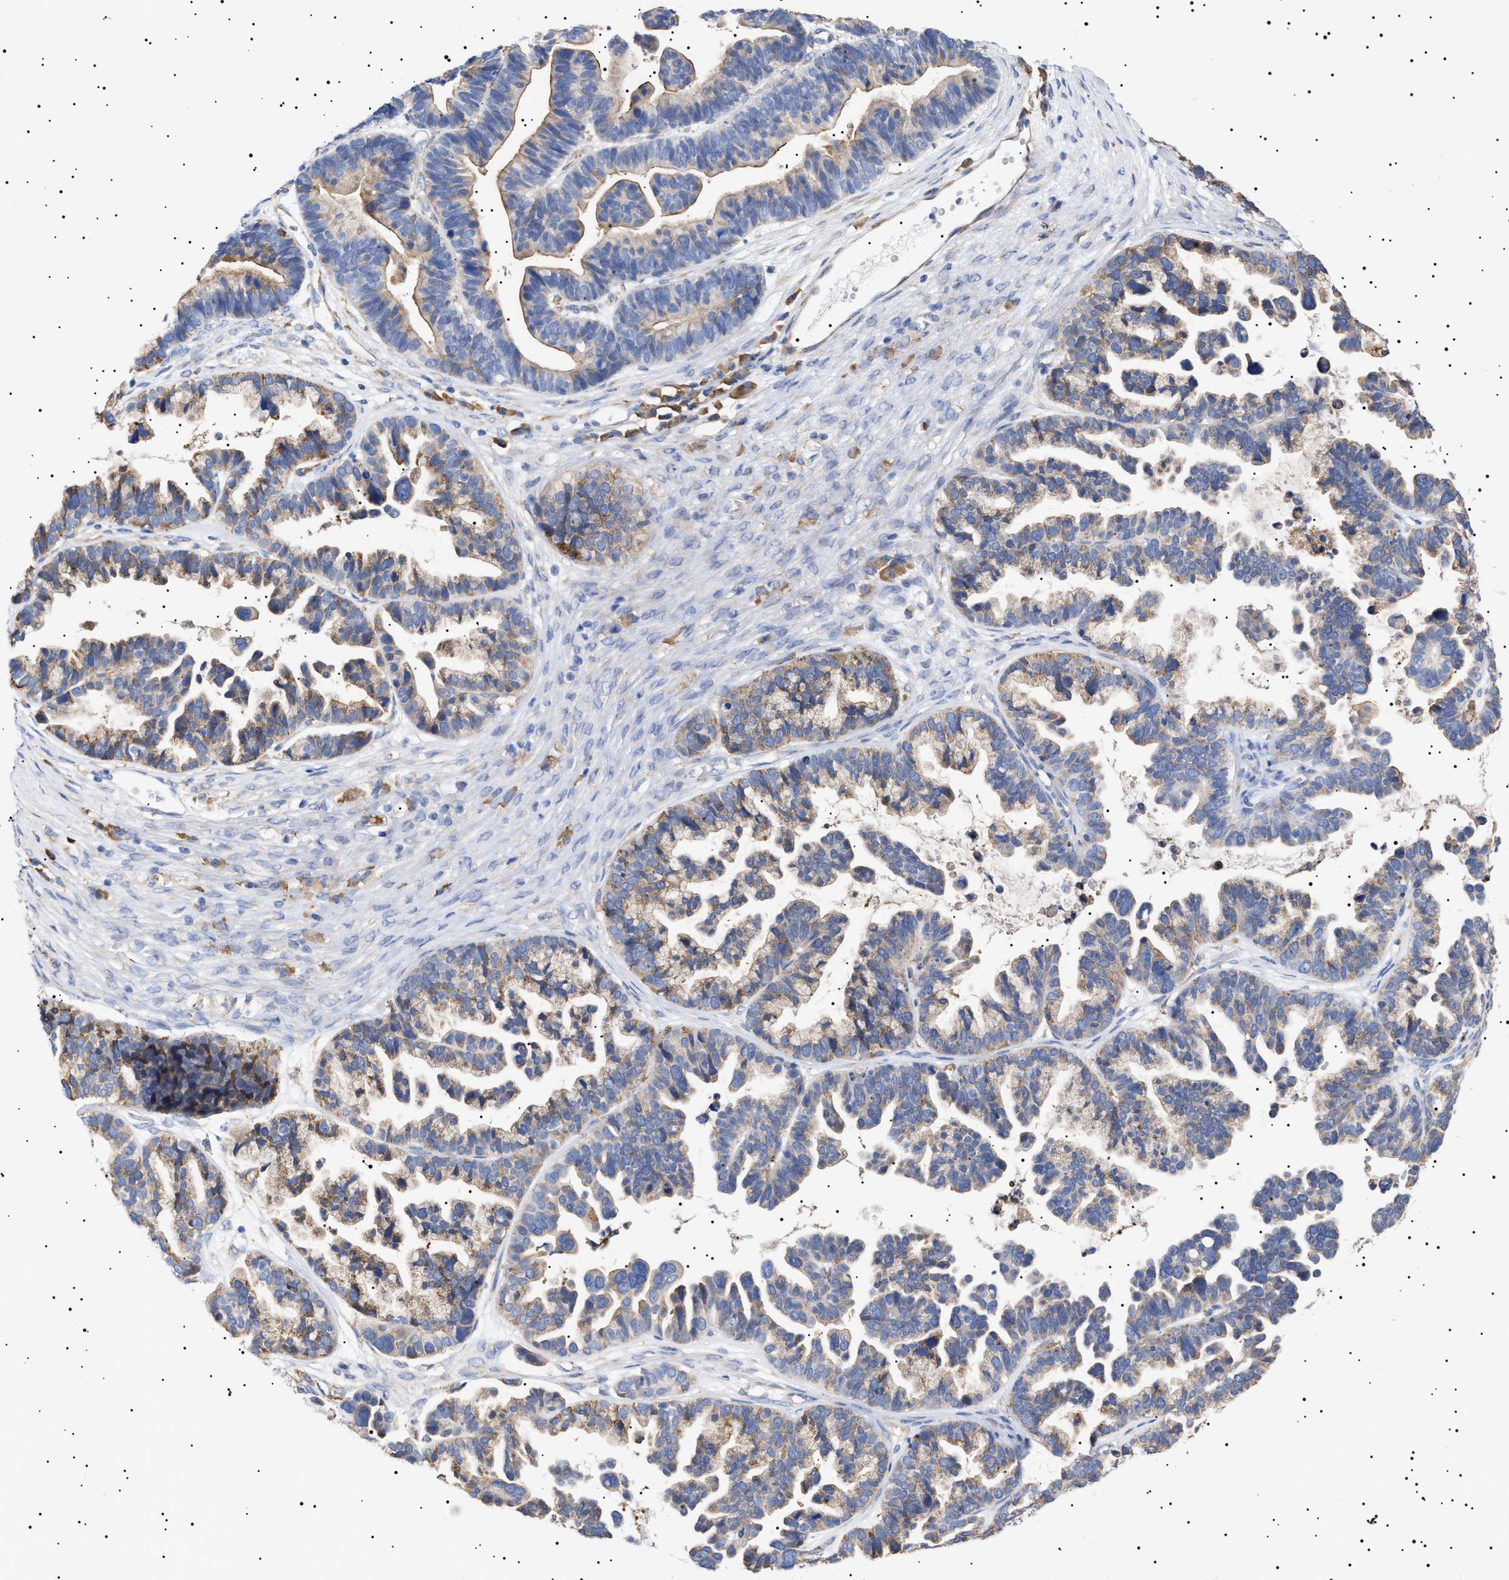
{"staining": {"intensity": "moderate", "quantity": "25%-75%", "location": "cytoplasmic/membranous"}, "tissue": "ovarian cancer", "cell_type": "Tumor cells", "image_type": "cancer", "snomed": [{"axis": "morphology", "description": "Cystadenocarcinoma, serous, NOS"}, {"axis": "topography", "description": "Ovary"}], "caption": "Human ovarian cancer stained for a protein (brown) exhibits moderate cytoplasmic/membranous positive staining in approximately 25%-75% of tumor cells.", "gene": "ERCC6L2", "patient": {"sex": "female", "age": 56}}